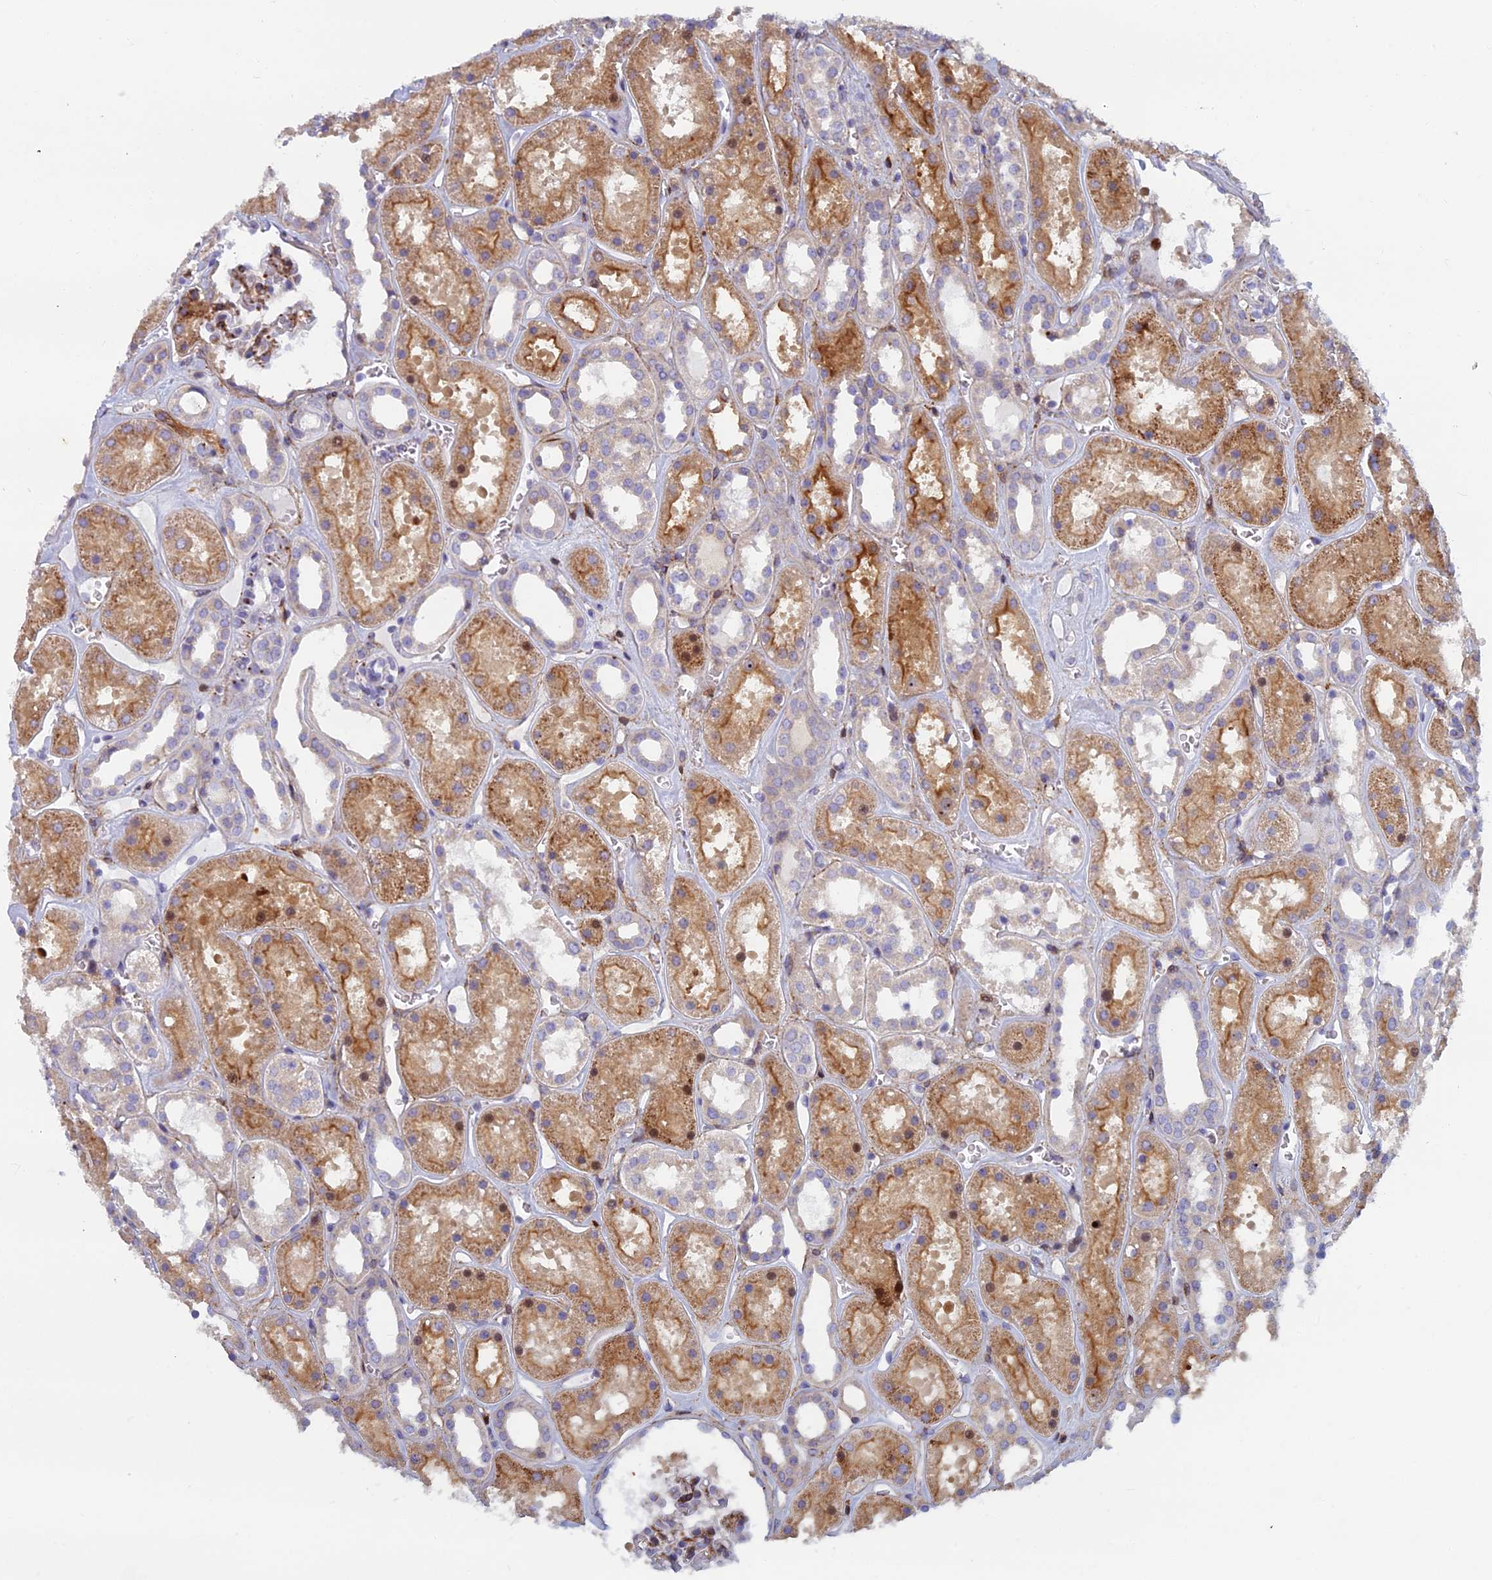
{"staining": {"intensity": "strong", "quantity": "25%-75%", "location": "cytoplasmic/membranous"}, "tissue": "kidney", "cell_type": "Cells in glomeruli", "image_type": "normal", "snomed": [{"axis": "morphology", "description": "Normal tissue, NOS"}, {"axis": "topography", "description": "Kidney"}], "caption": "This micrograph shows IHC staining of benign kidney, with high strong cytoplasmic/membranous expression in approximately 25%-75% of cells in glomeruli.", "gene": "B9D2", "patient": {"sex": "female", "age": 41}}